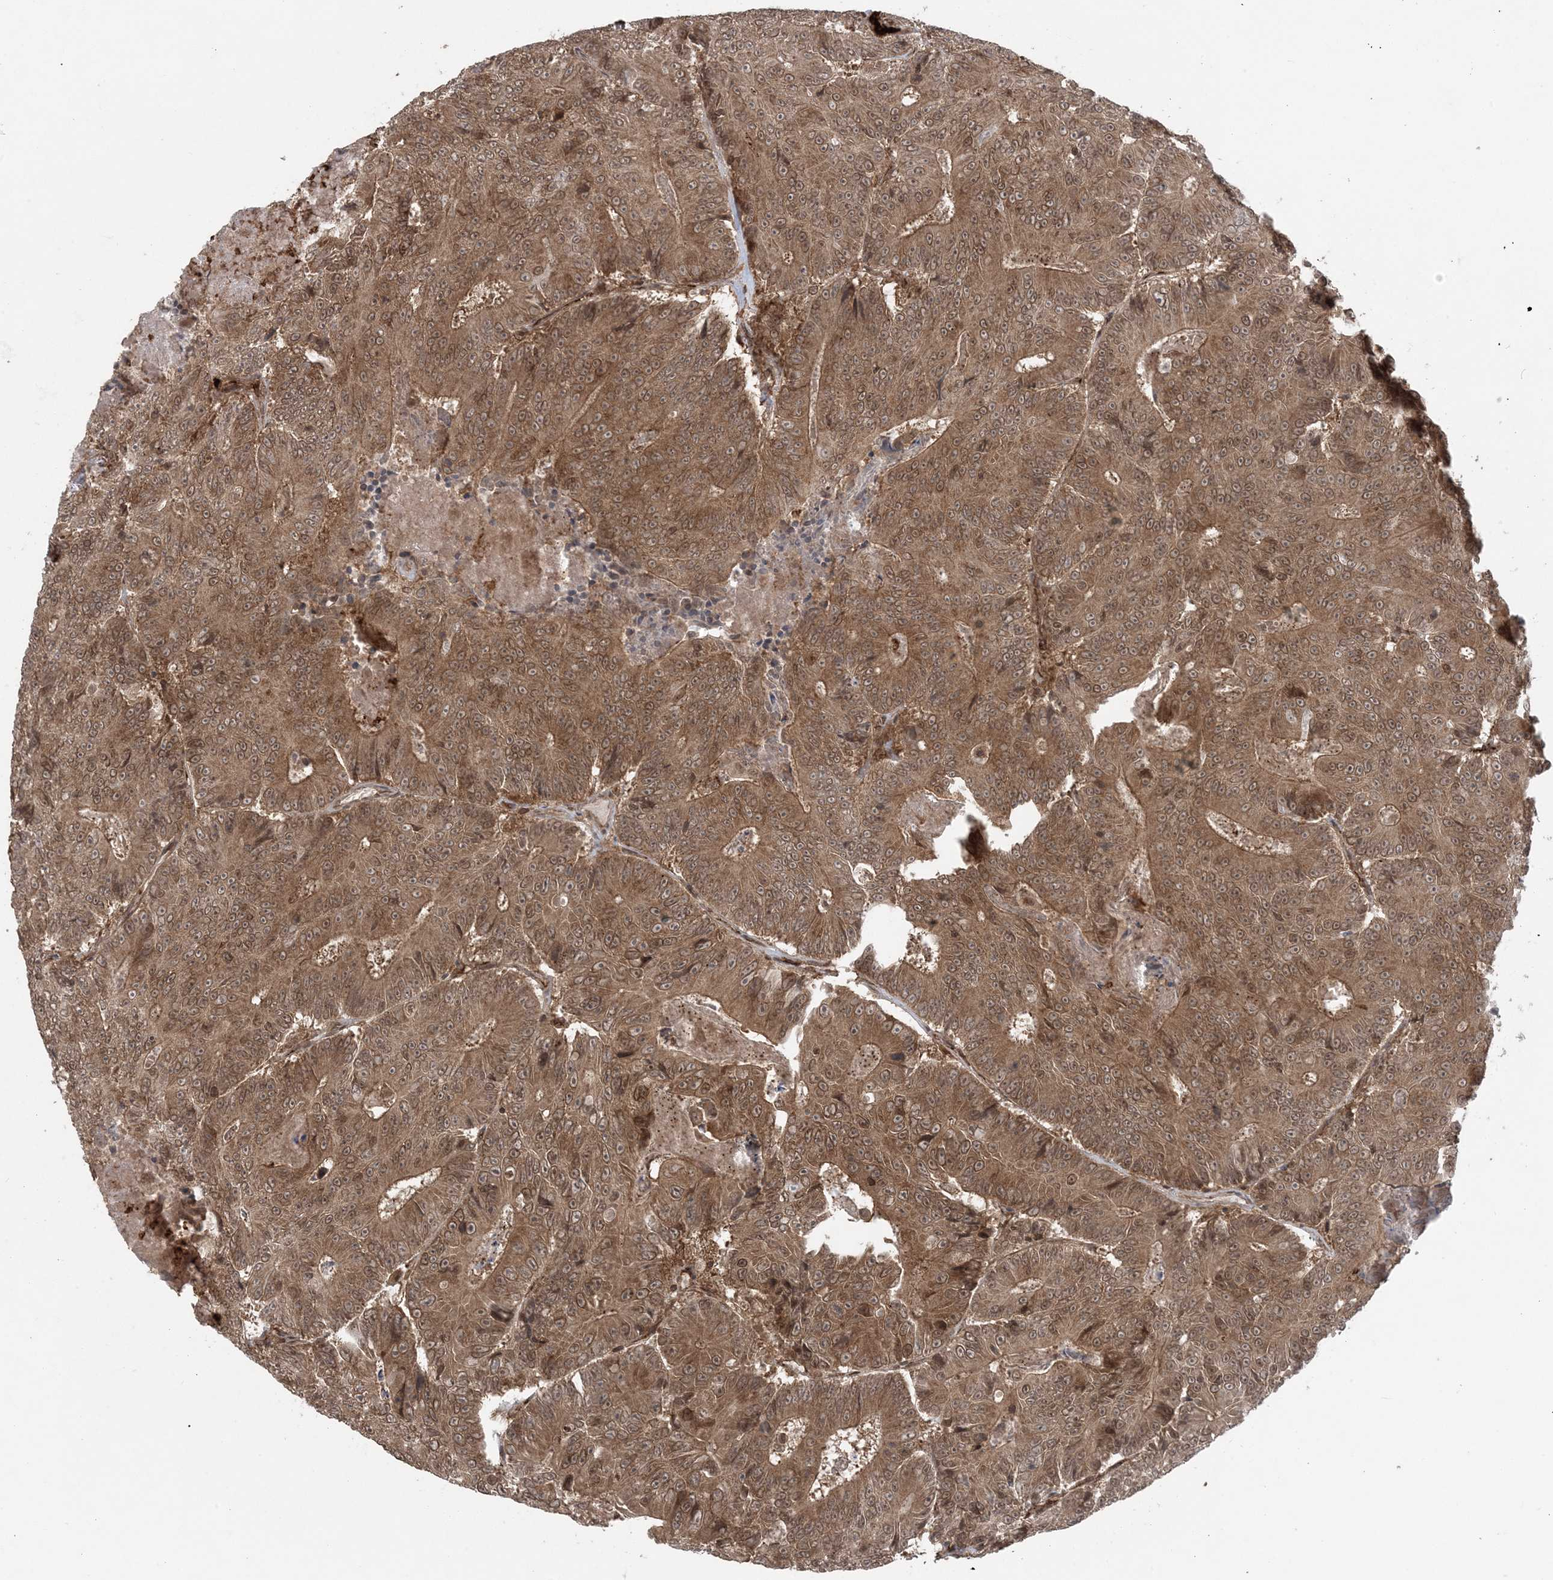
{"staining": {"intensity": "moderate", "quantity": ">75%", "location": "cytoplasmic/membranous"}, "tissue": "colorectal cancer", "cell_type": "Tumor cells", "image_type": "cancer", "snomed": [{"axis": "morphology", "description": "Adenocarcinoma, NOS"}, {"axis": "topography", "description": "Colon"}], "caption": "Human colorectal adenocarcinoma stained with a protein marker shows moderate staining in tumor cells.", "gene": "DDX19B", "patient": {"sex": "male", "age": 83}}